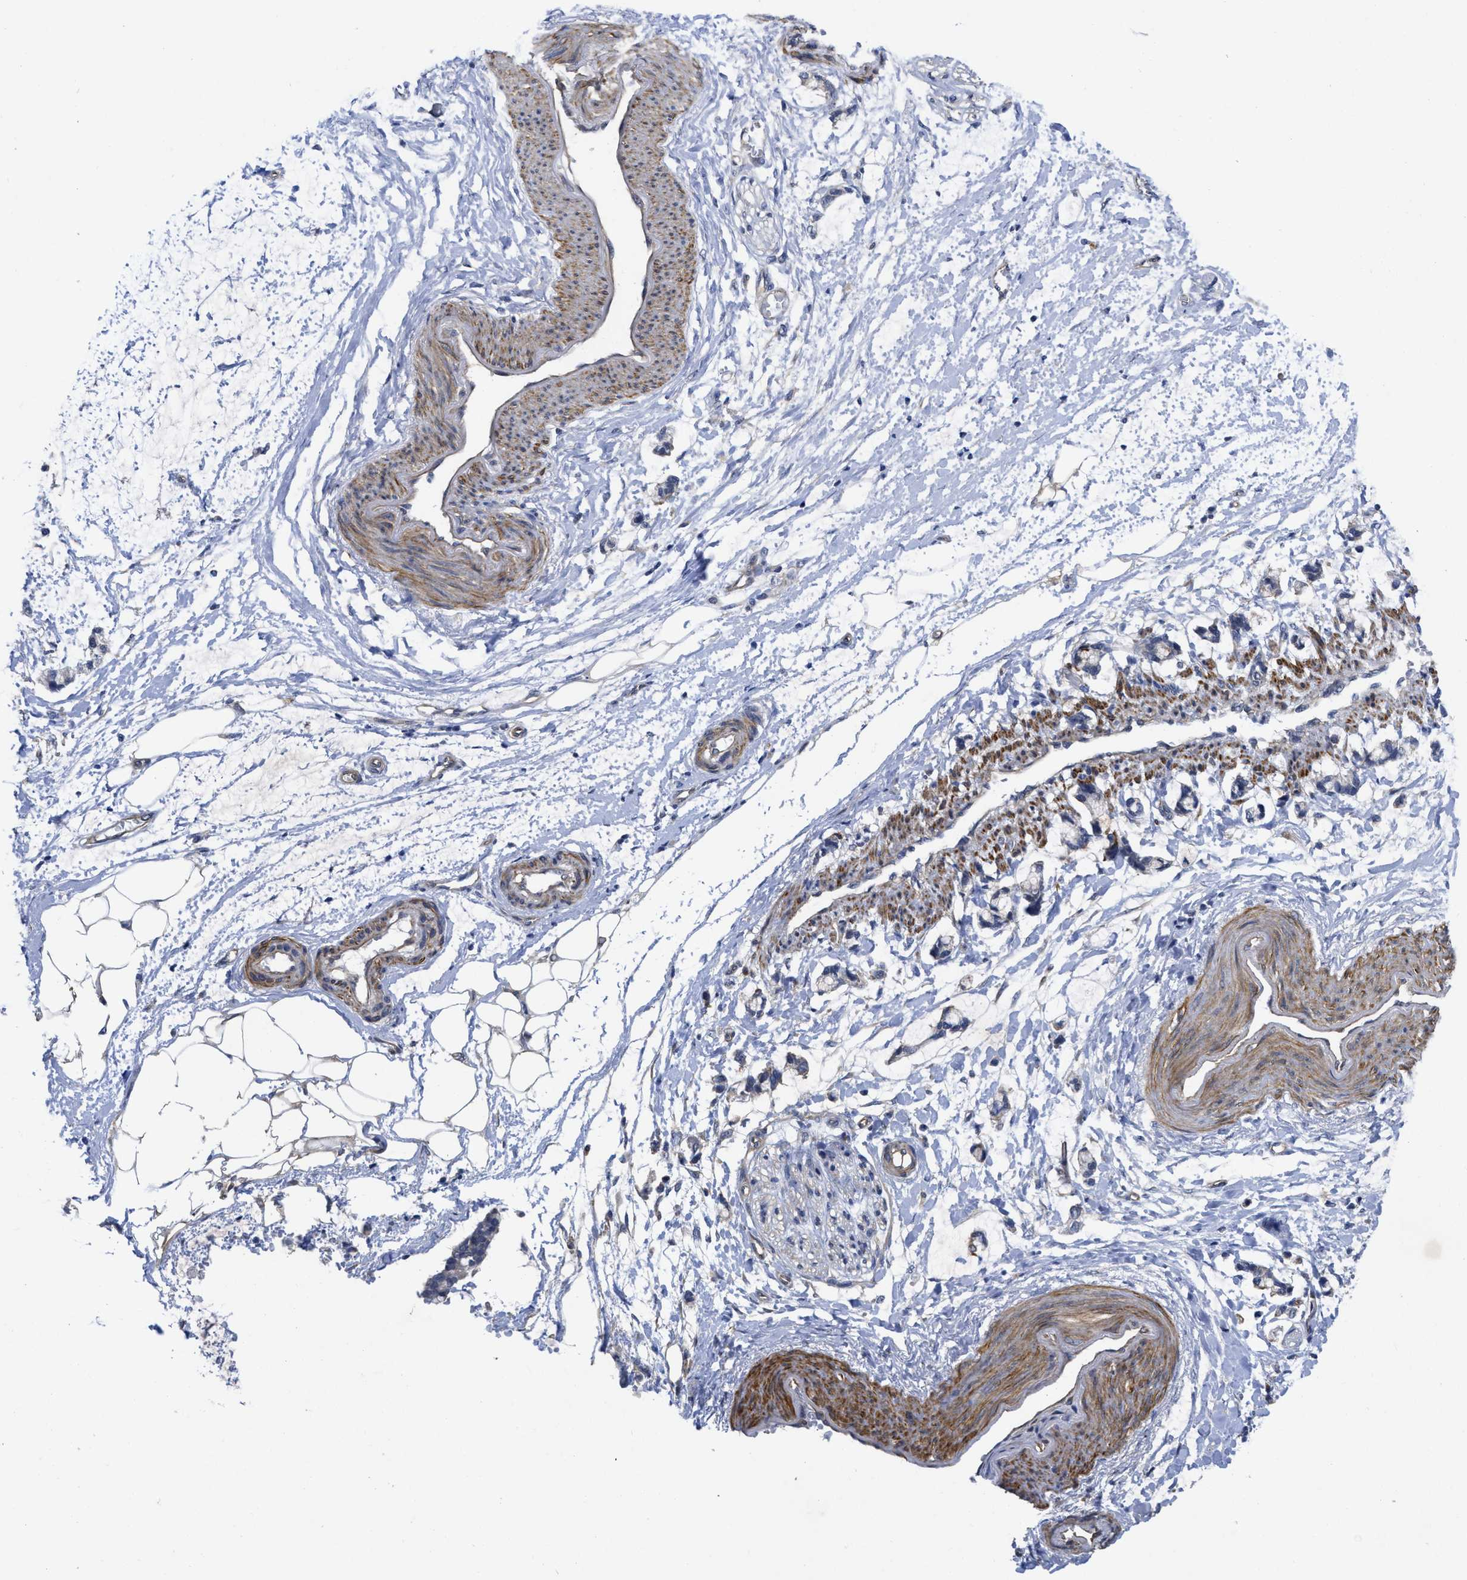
{"staining": {"intensity": "moderate", "quantity": "<25%", "location": "cytoplasmic/membranous"}, "tissue": "adipose tissue", "cell_type": "Adipocytes", "image_type": "normal", "snomed": [{"axis": "morphology", "description": "Normal tissue, NOS"}, {"axis": "morphology", "description": "Adenocarcinoma, NOS"}, {"axis": "topography", "description": "Colon"}, {"axis": "topography", "description": "Peripheral nerve tissue"}], "caption": "Moderate cytoplasmic/membranous protein staining is present in approximately <25% of adipocytes in adipose tissue. (DAB IHC with brightfield microscopy, high magnification).", "gene": "ARHGEF26", "patient": {"sex": "male", "age": 14}}